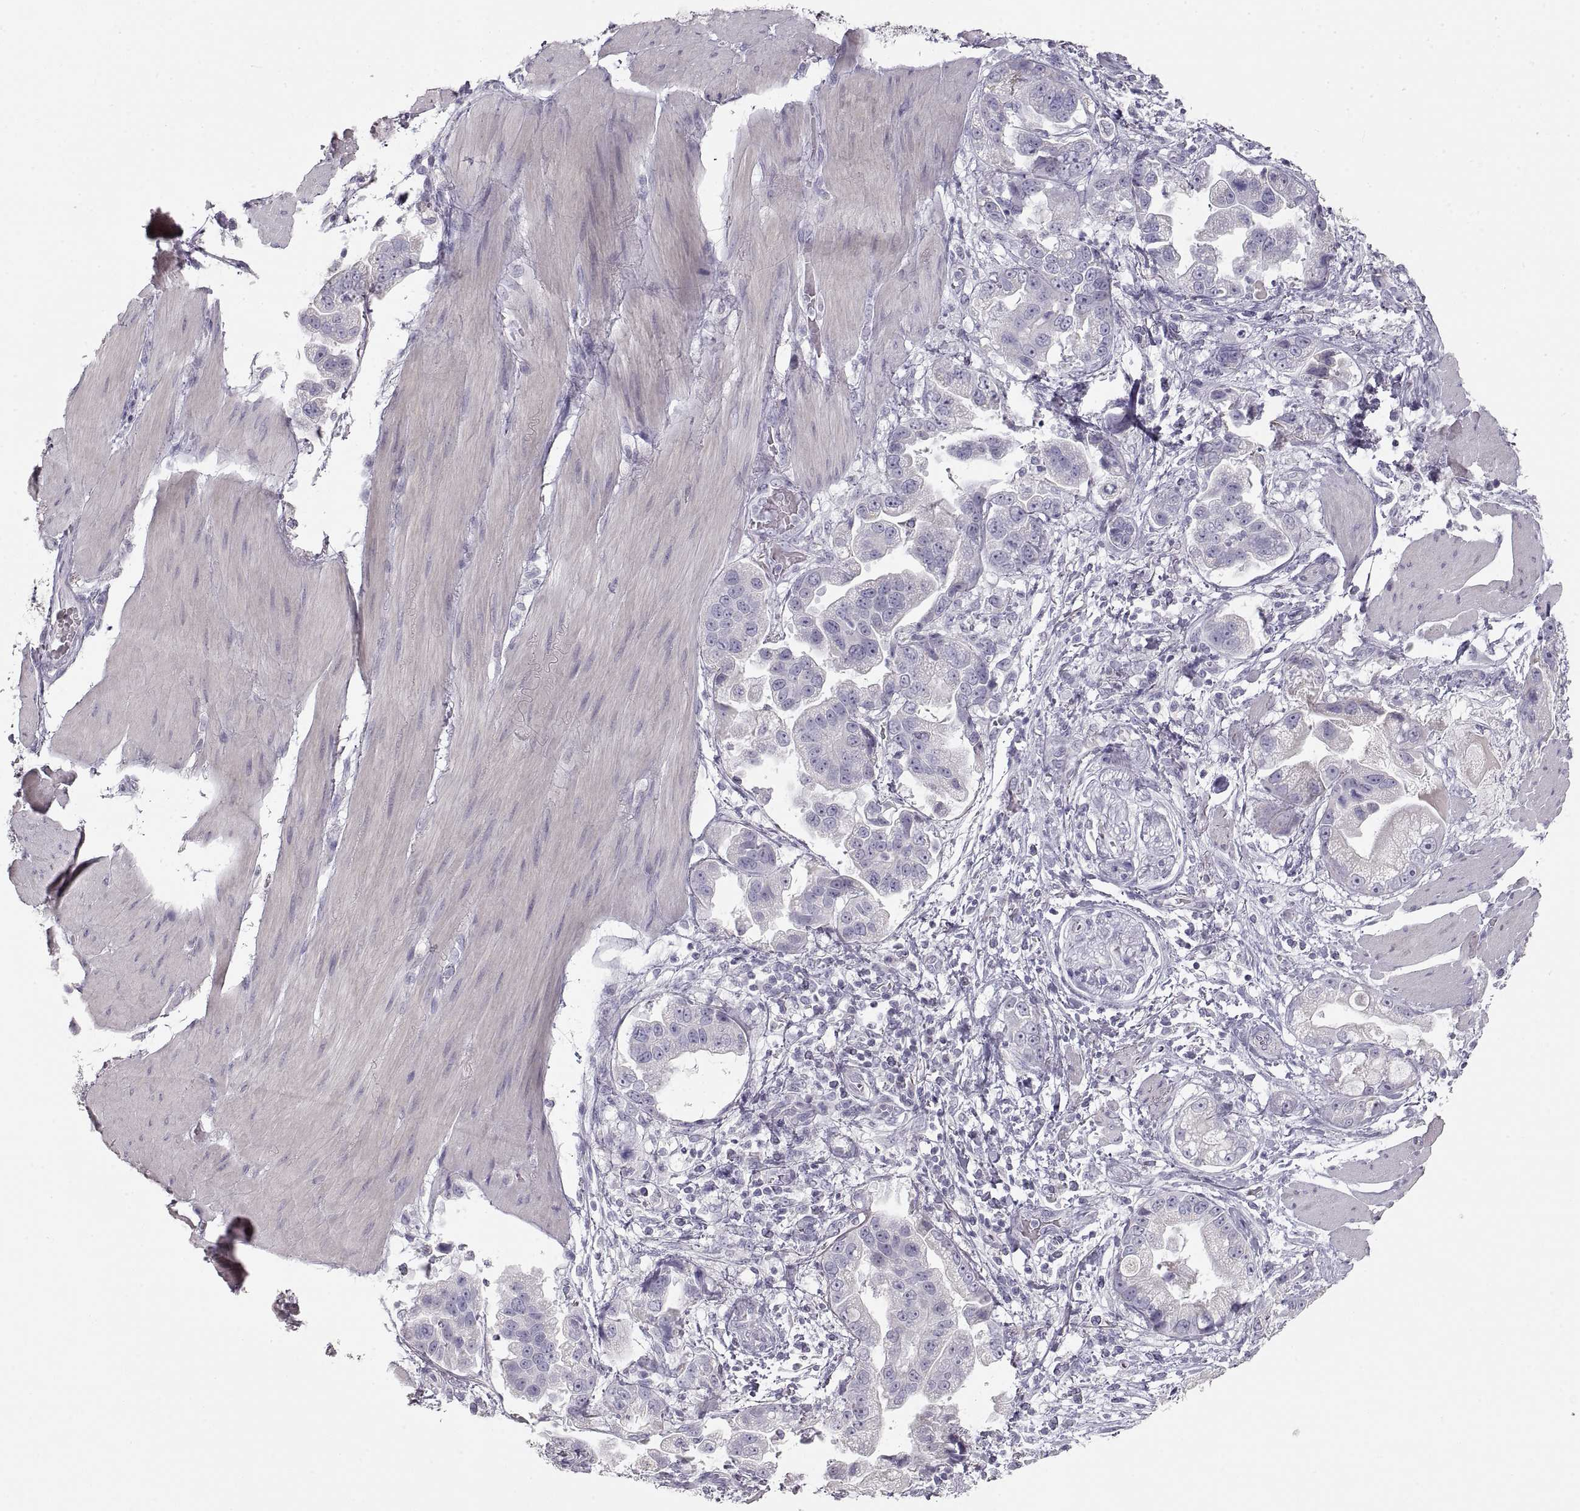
{"staining": {"intensity": "negative", "quantity": "none", "location": "none"}, "tissue": "stomach cancer", "cell_type": "Tumor cells", "image_type": "cancer", "snomed": [{"axis": "morphology", "description": "Adenocarcinoma, NOS"}, {"axis": "topography", "description": "Stomach"}], "caption": "Immunohistochemical staining of adenocarcinoma (stomach) reveals no significant staining in tumor cells.", "gene": "ZP3", "patient": {"sex": "male", "age": 59}}